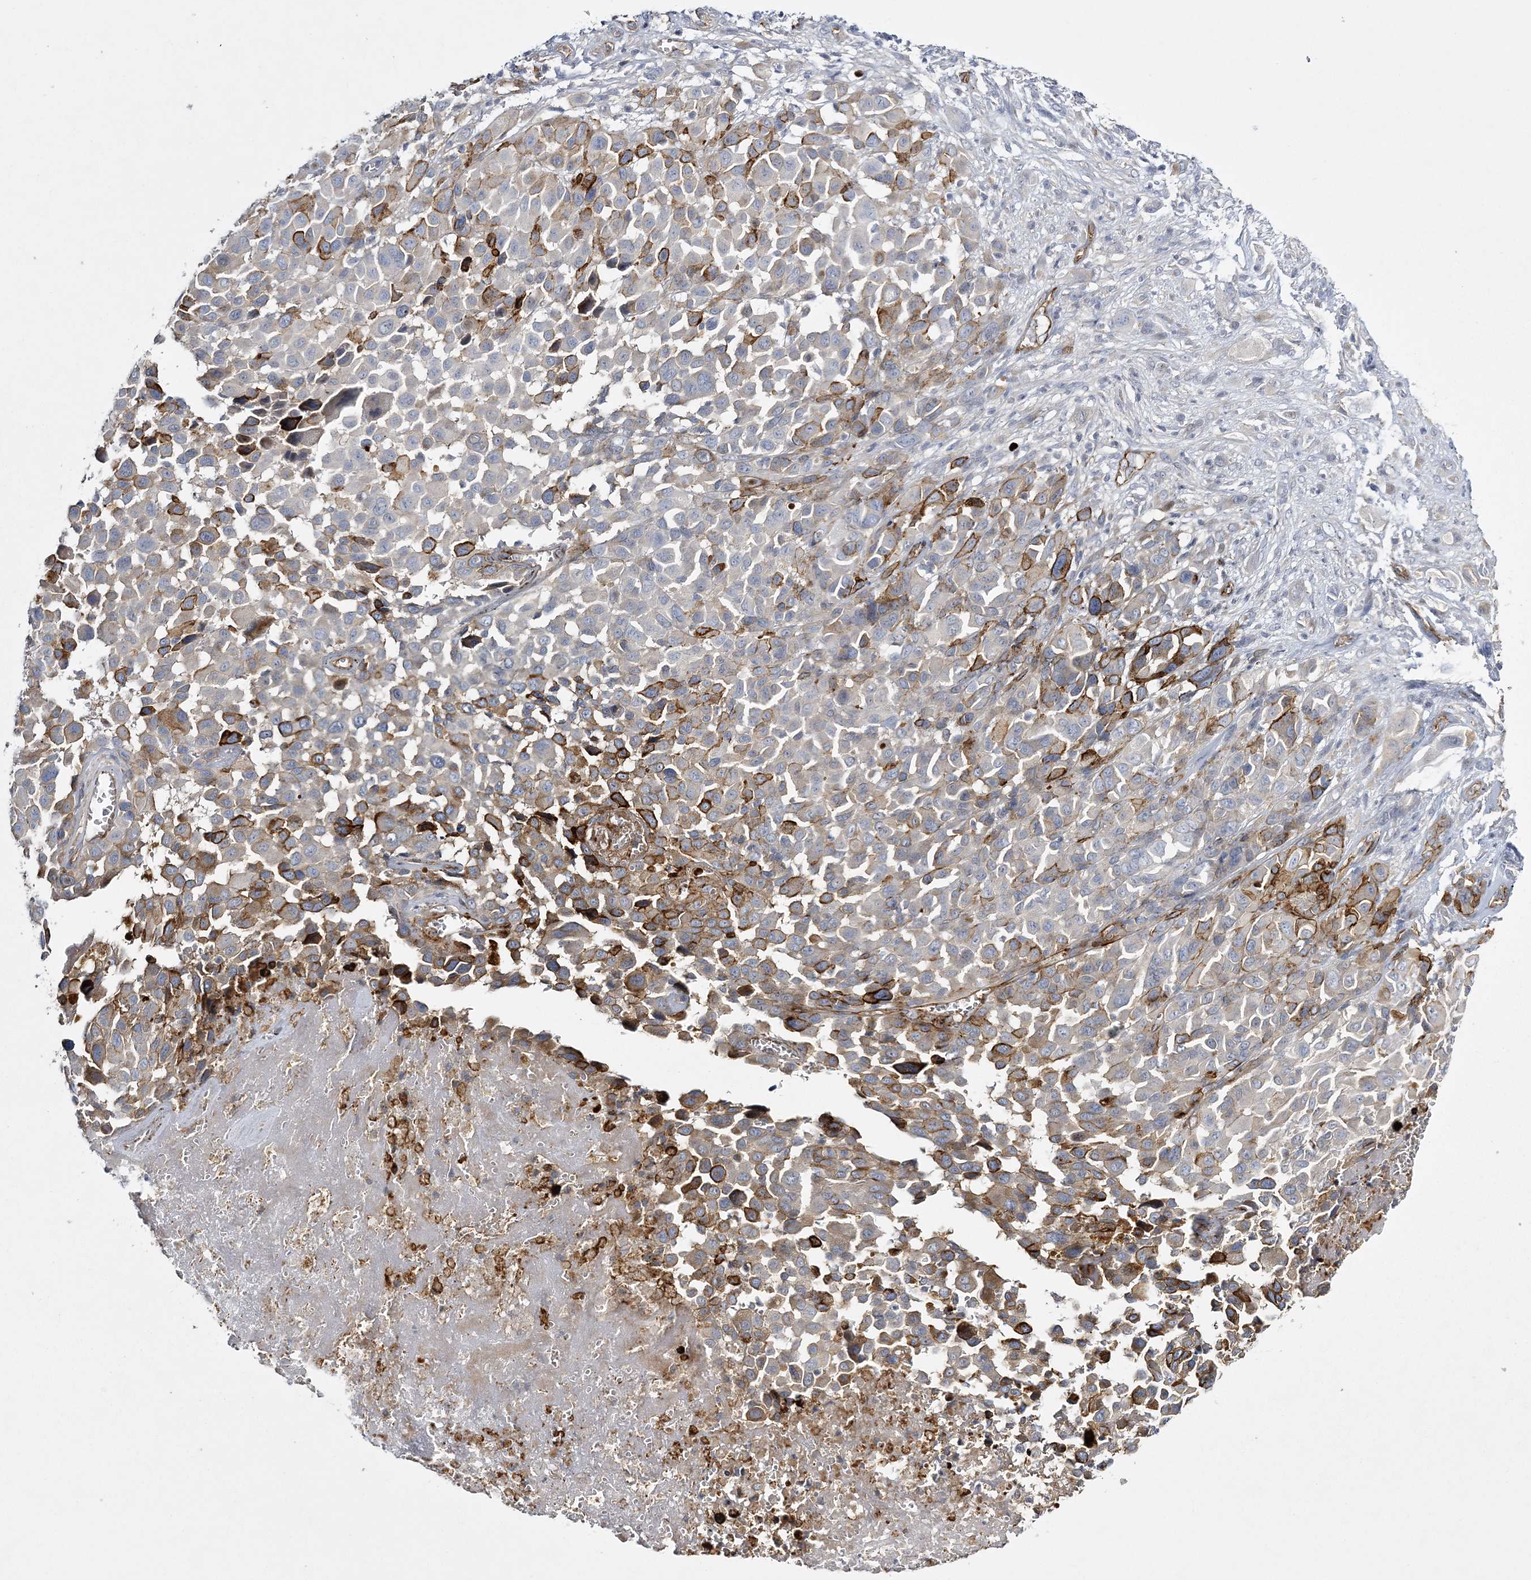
{"staining": {"intensity": "moderate", "quantity": "<25%", "location": "cytoplasmic/membranous"}, "tissue": "melanoma", "cell_type": "Tumor cells", "image_type": "cancer", "snomed": [{"axis": "morphology", "description": "Malignant melanoma, NOS"}, {"axis": "topography", "description": "Skin of trunk"}], "caption": "This histopathology image demonstrates melanoma stained with immunohistochemistry (IHC) to label a protein in brown. The cytoplasmic/membranous of tumor cells show moderate positivity for the protein. Nuclei are counter-stained blue.", "gene": "CALN1", "patient": {"sex": "male", "age": 71}}